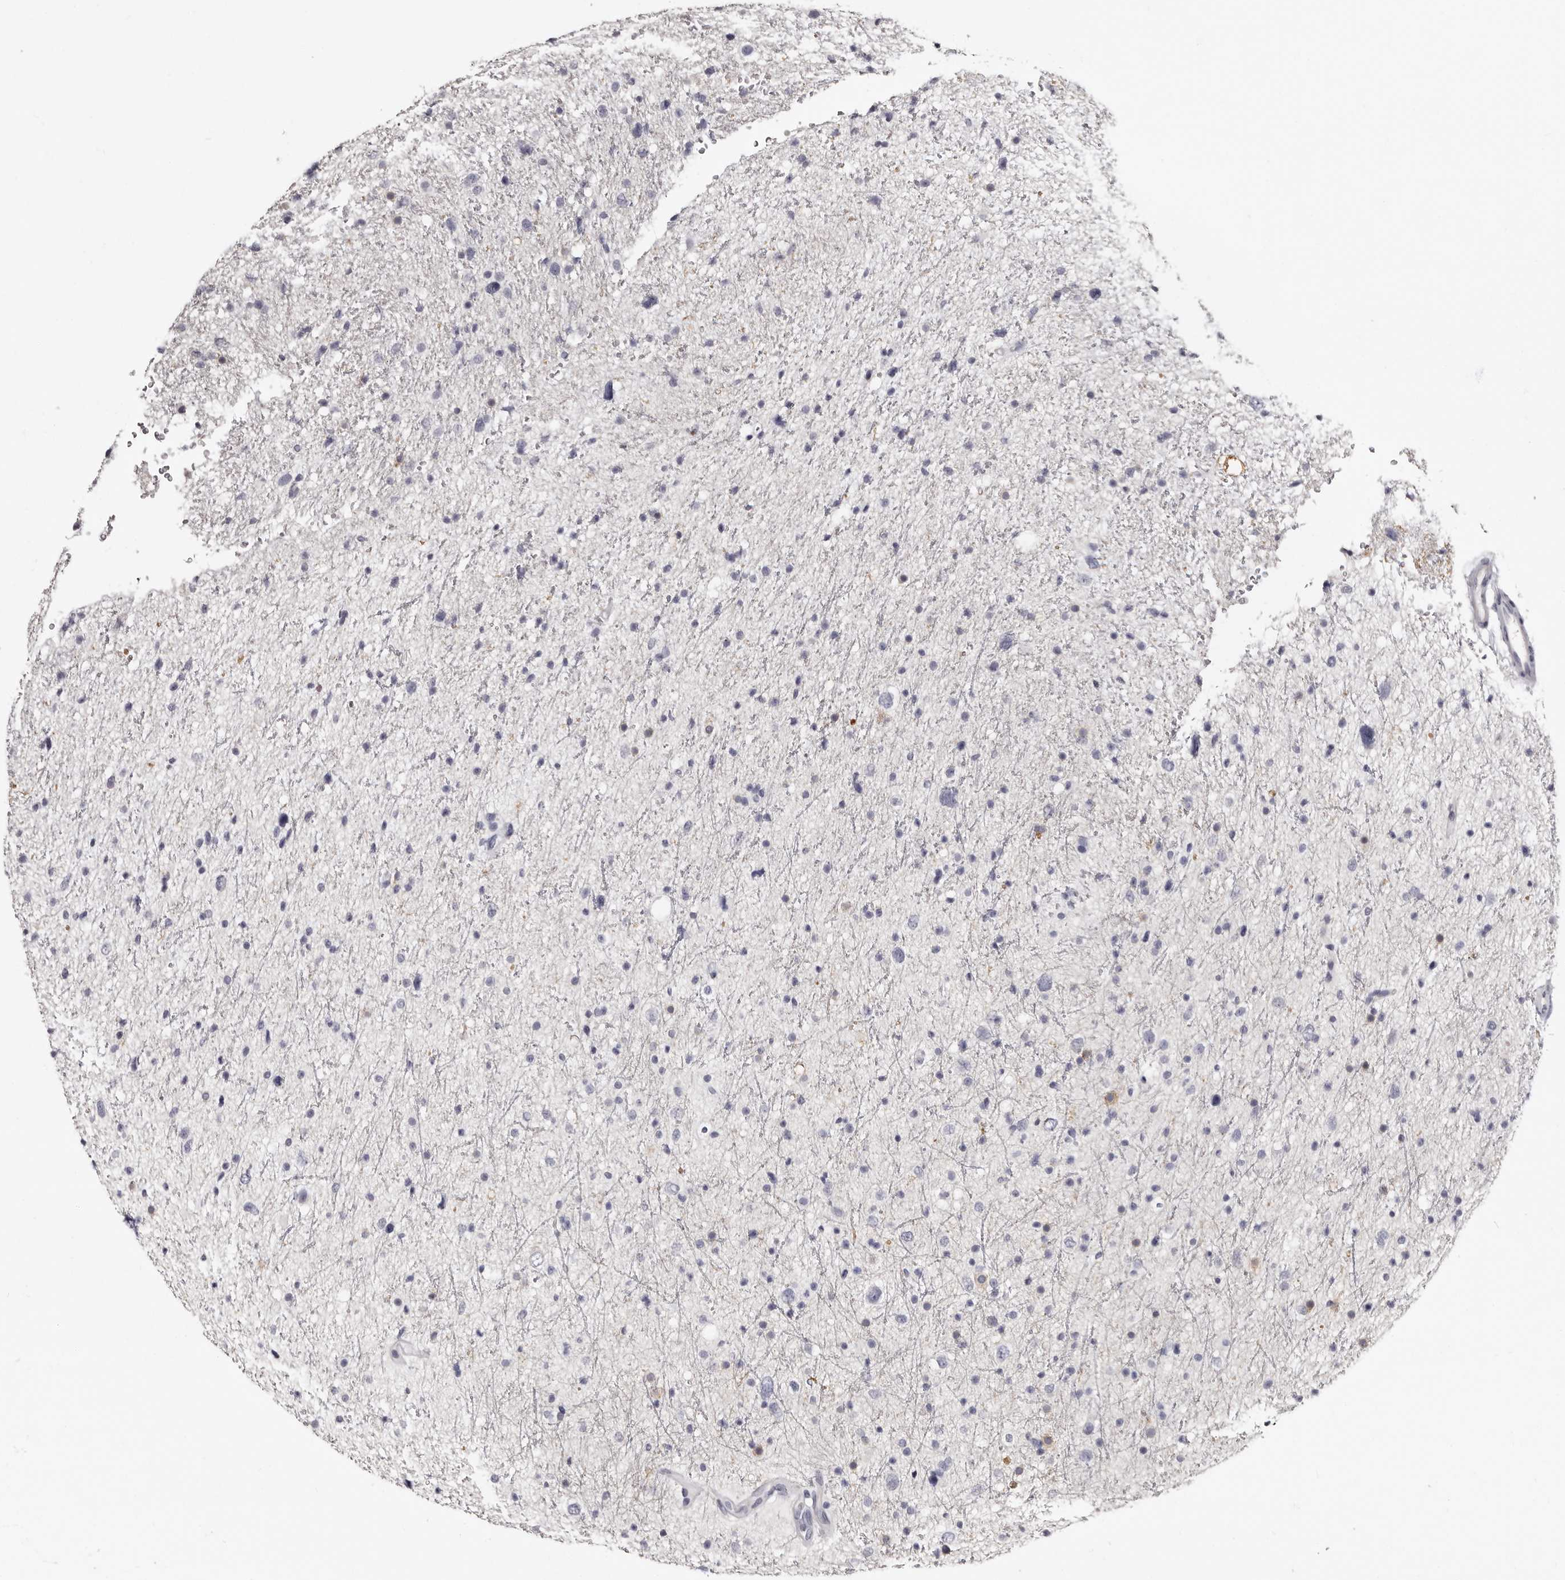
{"staining": {"intensity": "negative", "quantity": "none", "location": "none"}, "tissue": "glioma", "cell_type": "Tumor cells", "image_type": "cancer", "snomed": [{"axis": "morphology", "description": "Glioma, malignant, Low grade"}, {"axis": "topography", "description": "Brain"}], "caption": "The immunohistochemistry histopathology image has no significant positivity in tumor cells of malignant low-grade glioma tissue.", "gene": "TBC1D22B", "patient": {"sex": "female", "age": 37}}